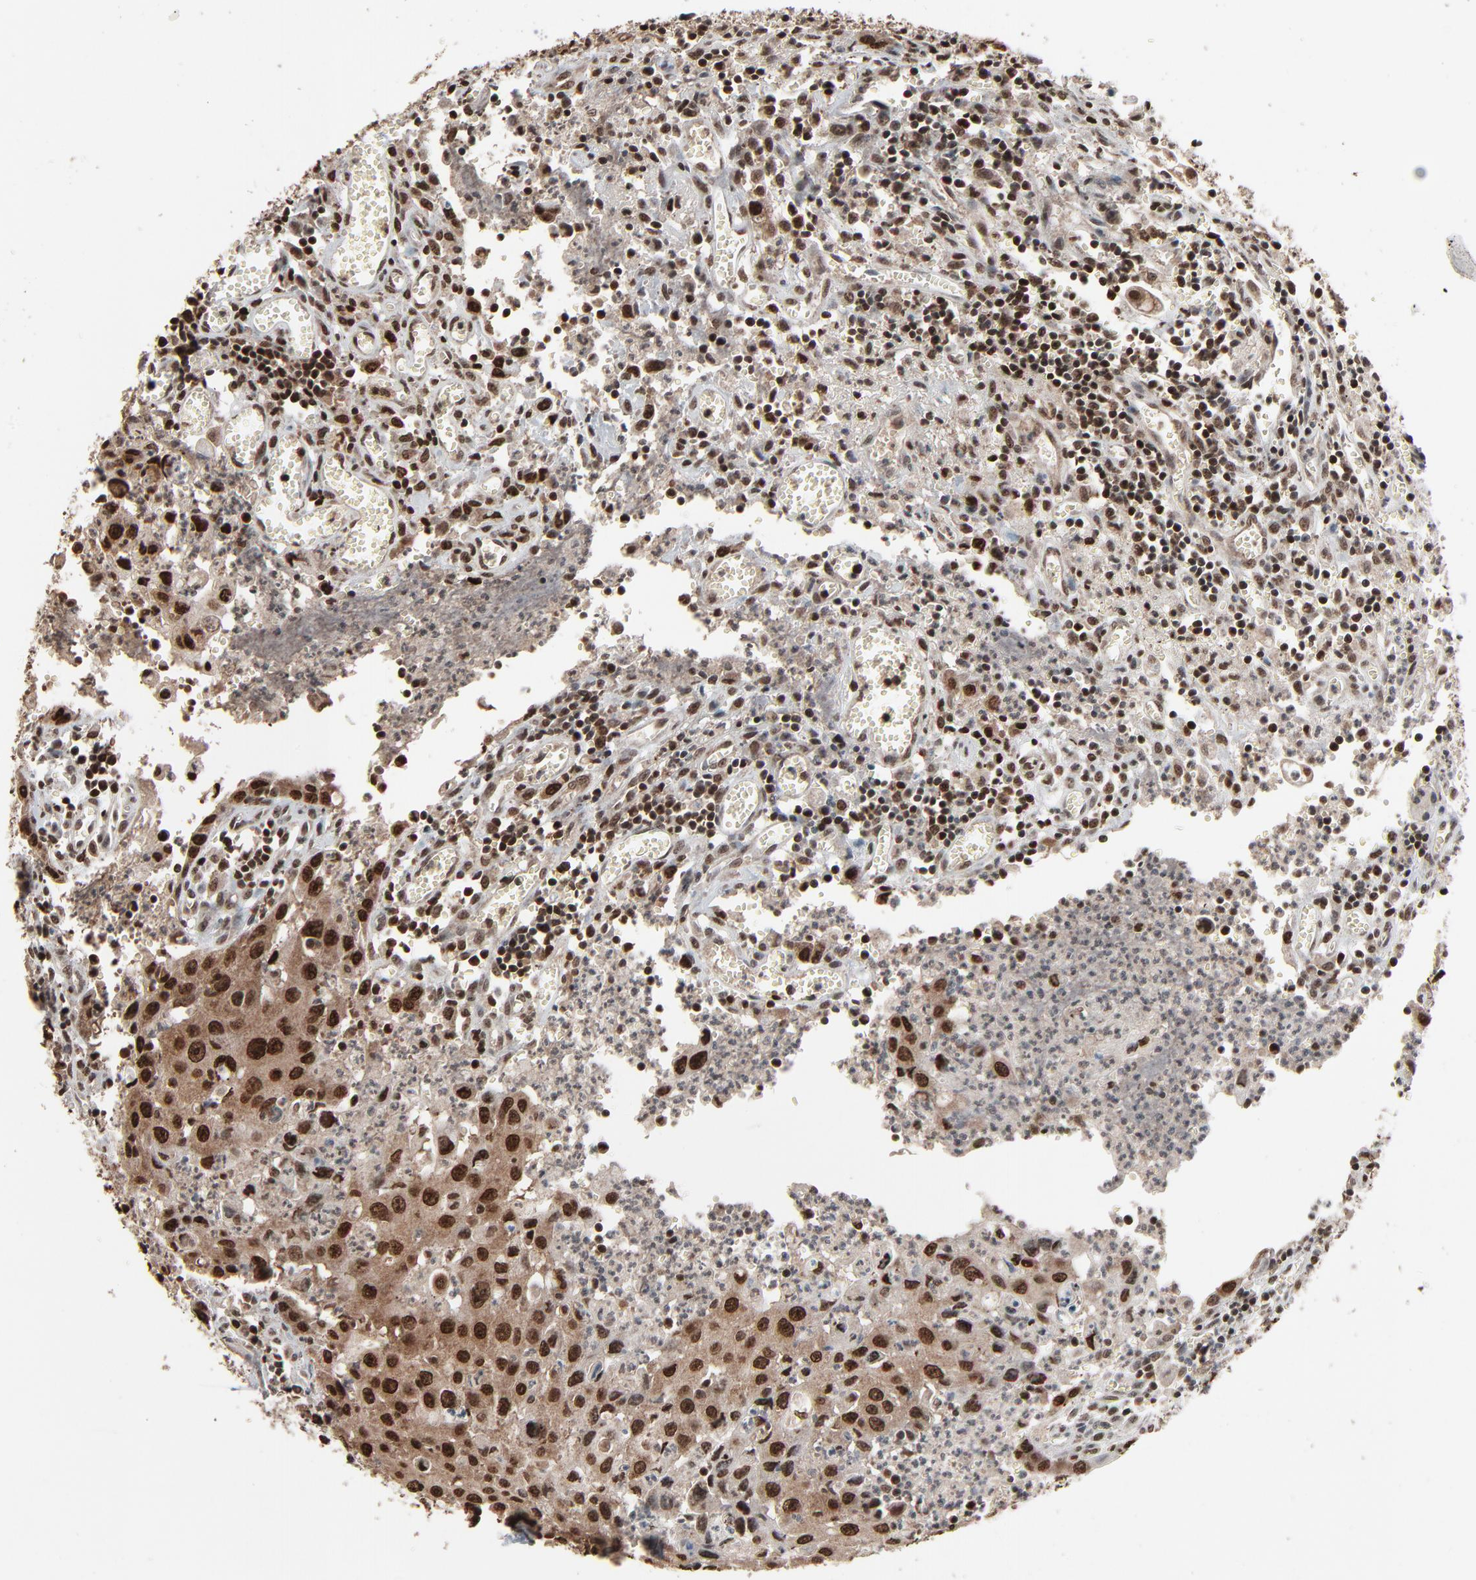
{"staining": {"intensity": "strong", "quantity": ">75%", "location": "cytoplasmic/membranous,nuclear"}, "tissue": "urothelial cancer", "cell_type": "Tumor cells", "image_type": "cancer", "snomed": [{"axis": "morphology", "description": "Urothelial carcinoma, High grade"}, {"axis": "topography", "description": "Urinary bladder"}], "caption": "IHC histopathology image of high-grade urothelial carcinoma stained for a protein (brown), which shows high levels of strong cytoplasmic/membranous and nuclear positivity in about >75% of tumor cells.", "gene": "RPS6KA3", "patient": {"sex": "male", "age": 66}}